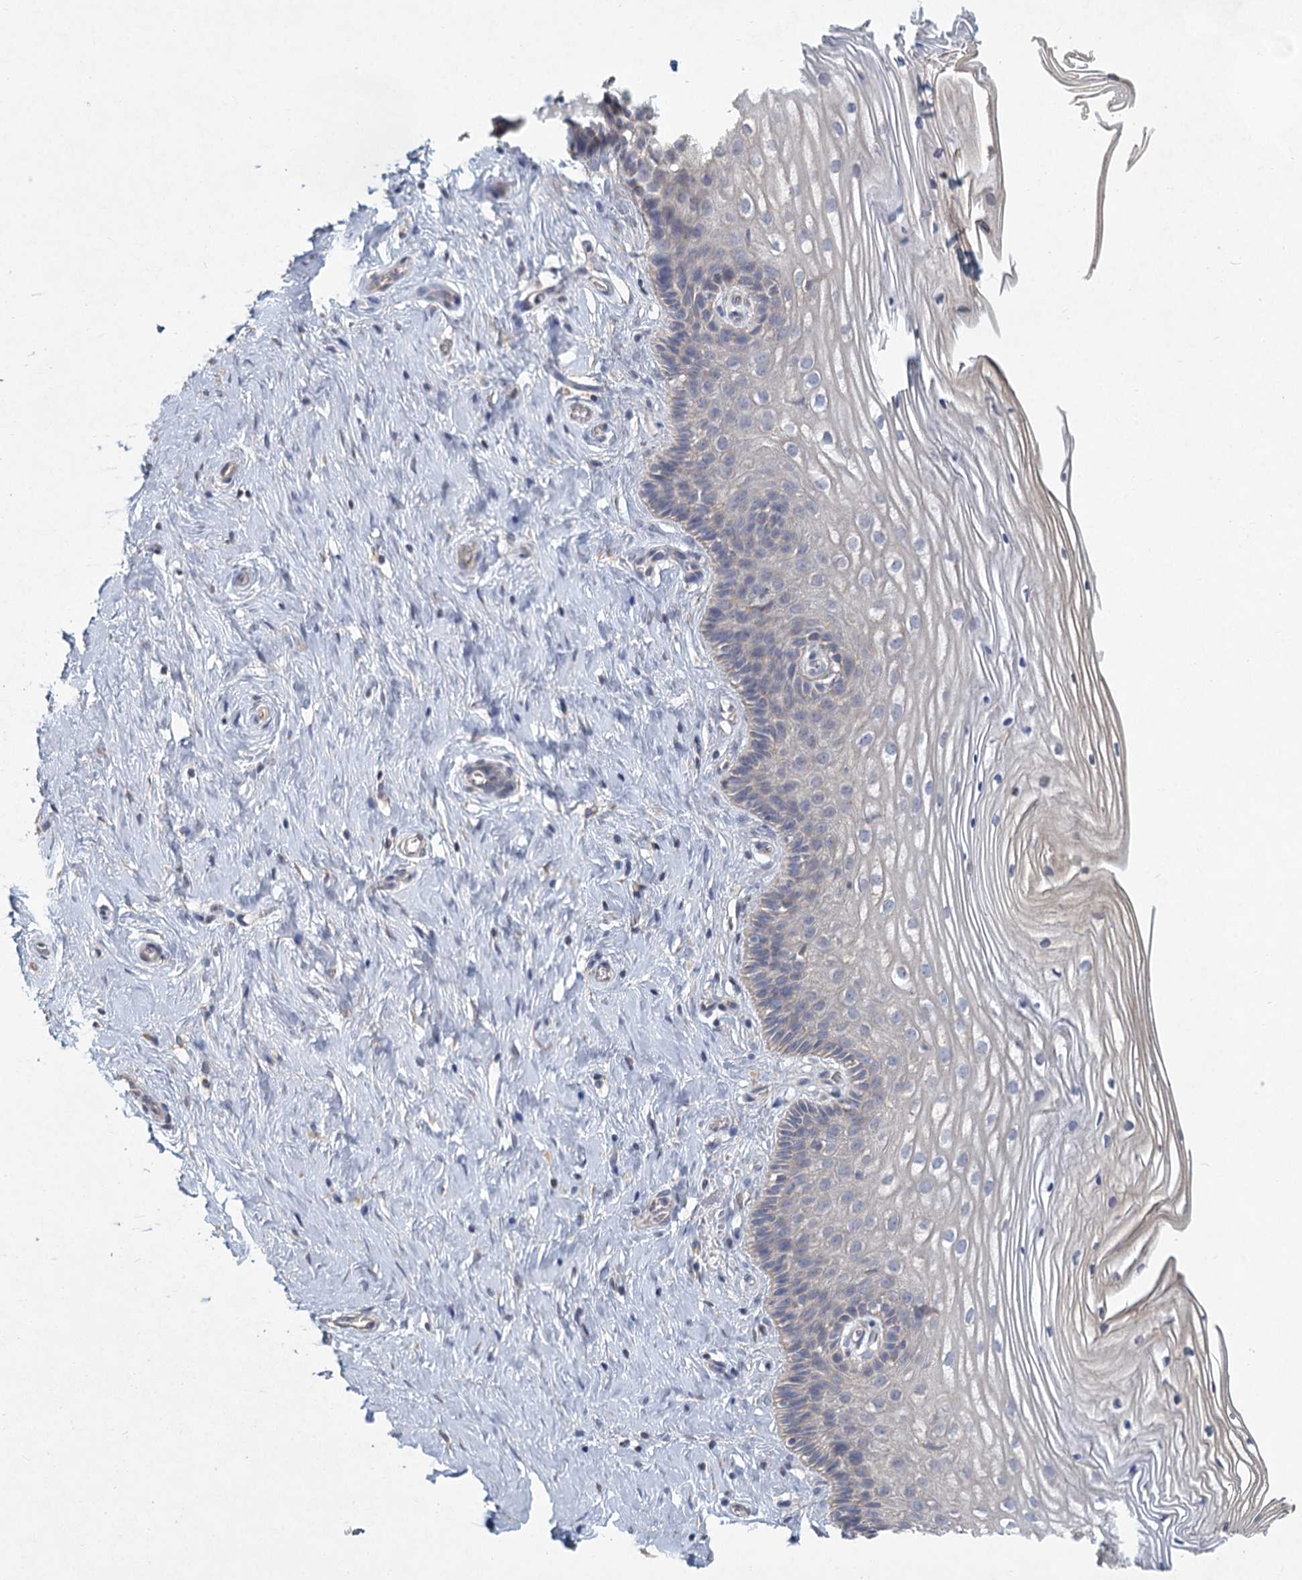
{"staining": {"intensity": "weak", "quantity": "<25%", "location": "cytoplasmic/membranous"}, "tissue": "cervix", "cell_type": "Glandular cells", "image_type": "normal", "snomed": [{"axis": "morphology", "description": "Normal tissue, NOS"}, {"axis": "topography", "description": "Cervix"}], "caption": "This is an immunohistochemistry histopathology image of benign human cervix. There is no staining in glandular cells.", "gene": "HES2", "patient": {"sex": "female", "age": 33}}